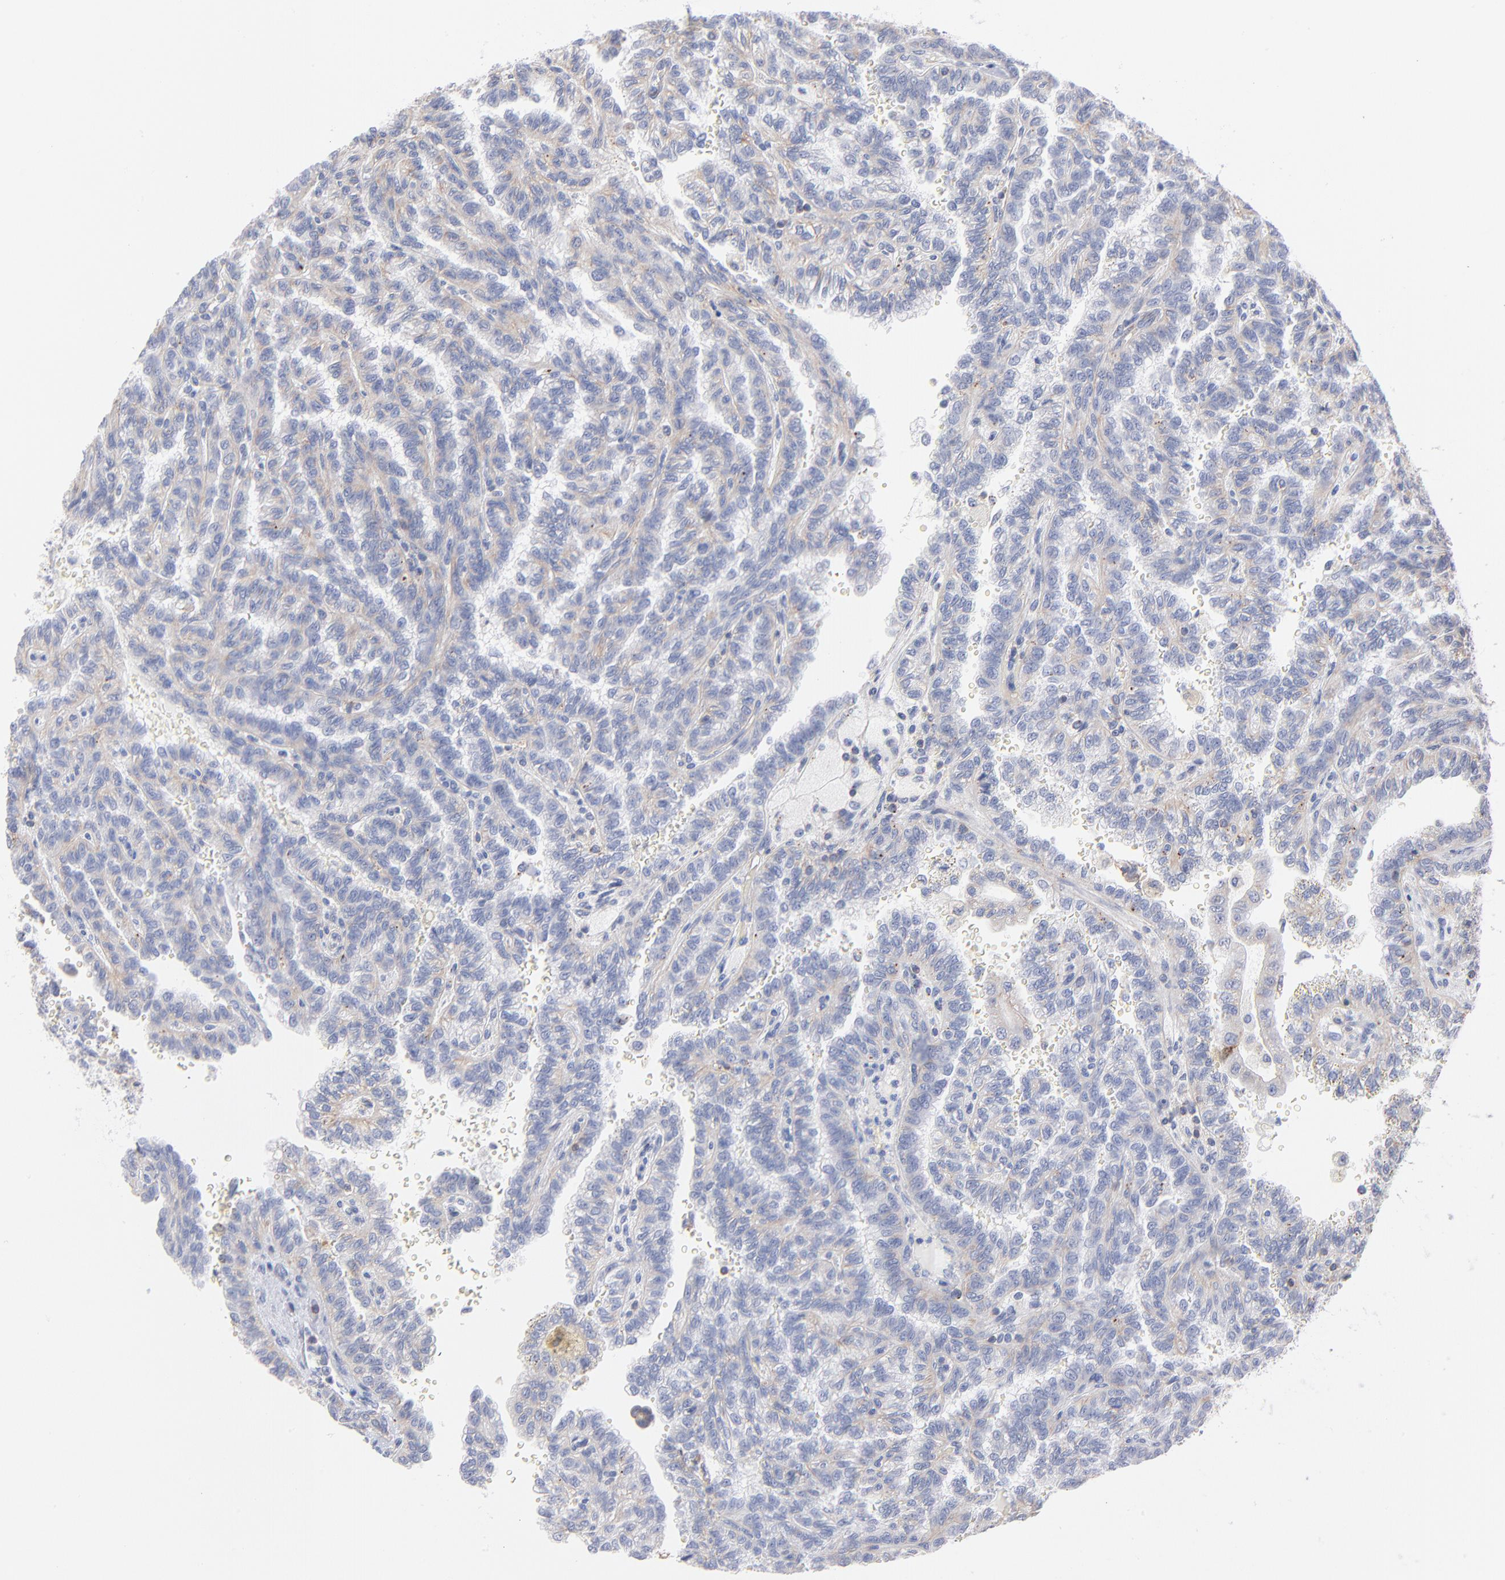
{"staining": {"intensity": "weak", "quantity": ">75%", "location": "cytoplasmic/membranous"}, "tissue": "renal cancer", "cell_type": "Tumor cells", "image_type": "cancer", "snomed": [{"axis": "morphology", "description": "Inflammation, NOS"}, {"axis": "morphology", "description": "Adenocarcinoma, NOS"}, {"axis": "topography", "description": "Kidney"}], "caption": "Renal adenocarcinoma stained with DAB IHC reveals low levels of weak cytoplasmic/membranous positivity in approximately >75% of tumor cells. (brown staining indicates protein expression, while blue staining denotes nuclei).", "gene": "SEPTIN6", "patient": {"sex": "male", "age": 68}}